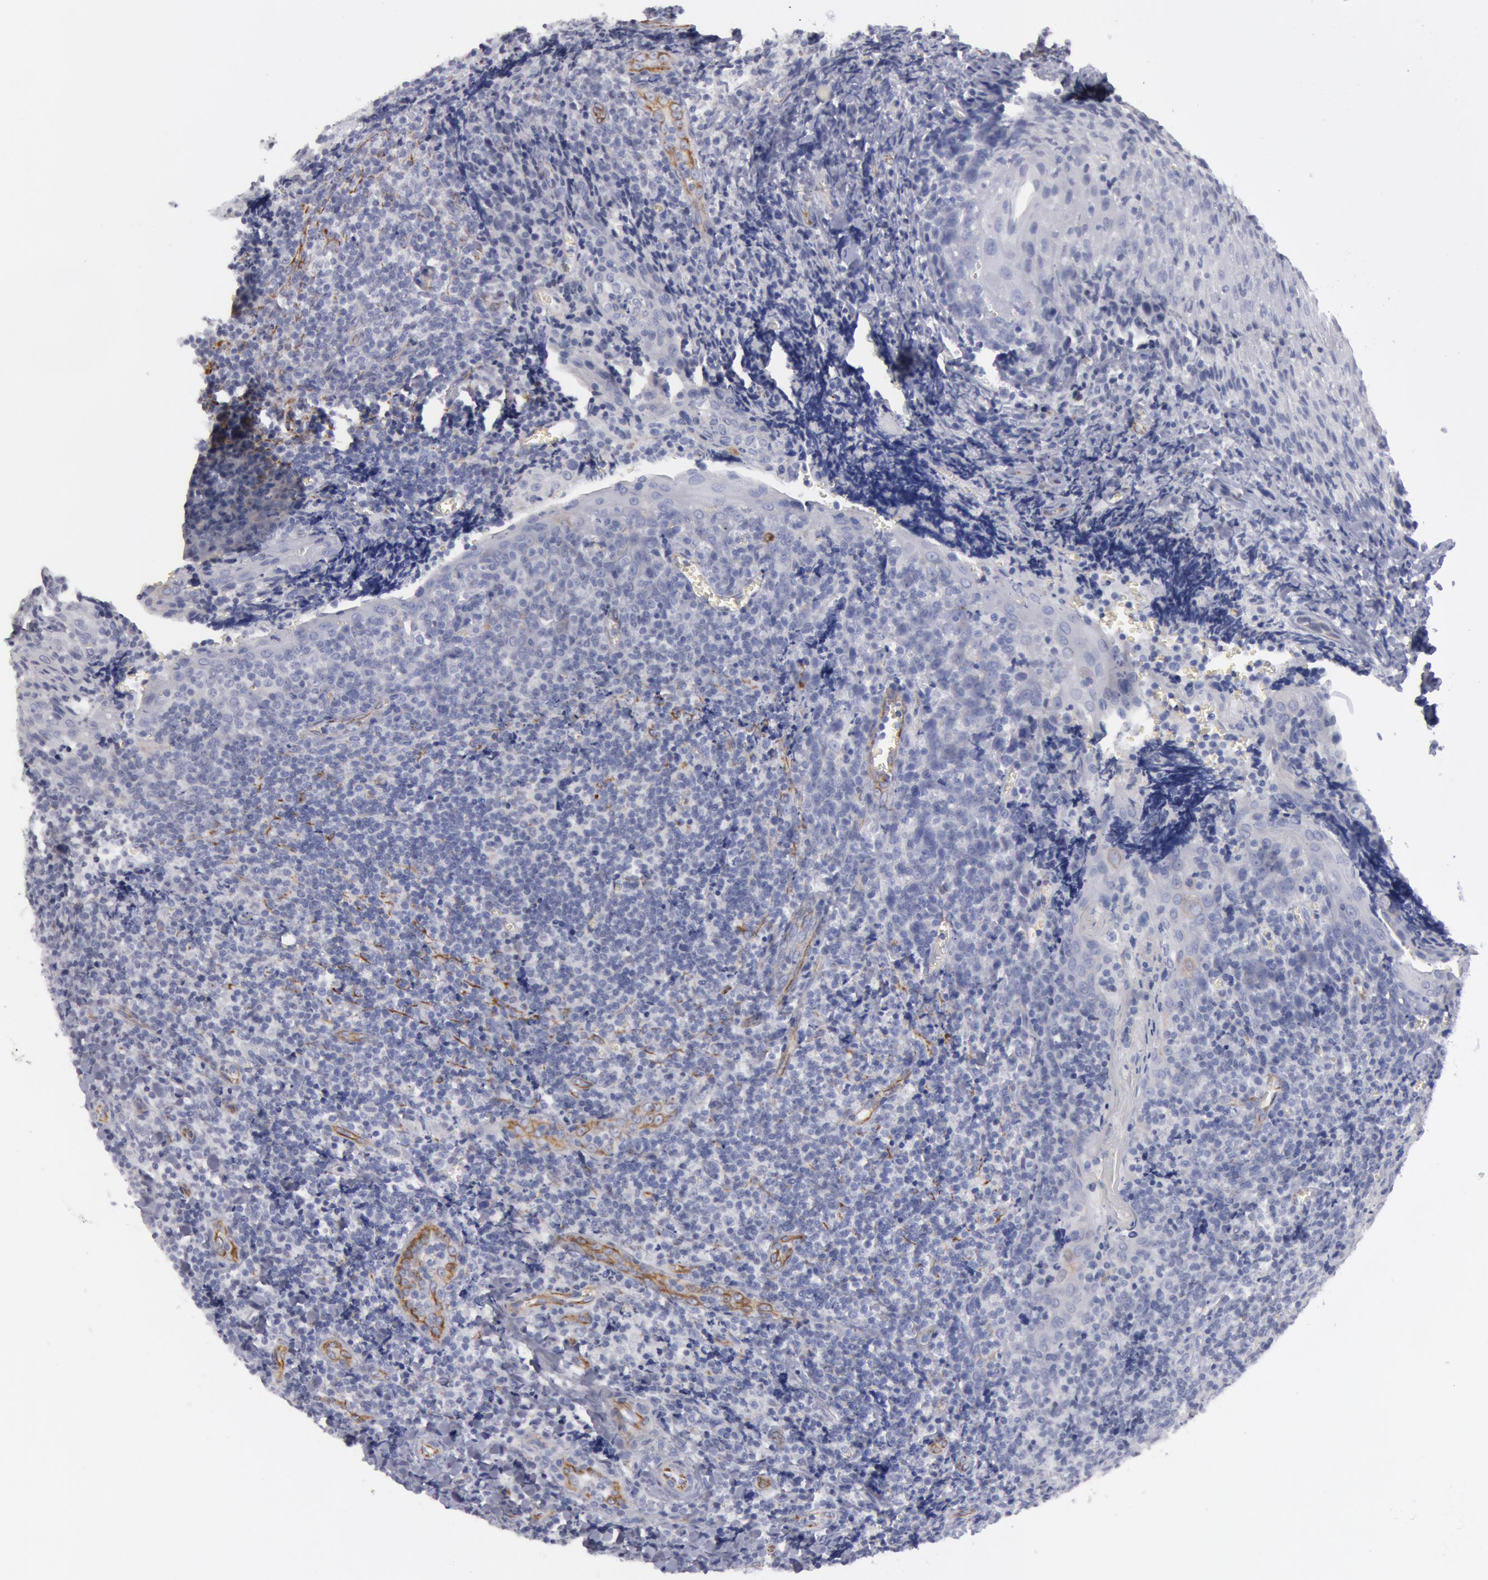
{"staining": {"intensity": "negative", "quantity": "none", "location": "none"}, "tissue": "tonsil", "cell_type": "Germinal center cells", "image_type": "normal", "snomed": [{"axis": "morphology", "description": "Normal tissue, NOS"}, {"axis": "topography", "description": "Tonsil"}], "caption": "Tonsil stained for a protein using immunohistochemistry exhibits no staining germinal center cells.", "gene": "SMC1B", "patient": {"sex": "male", "age": 20}}